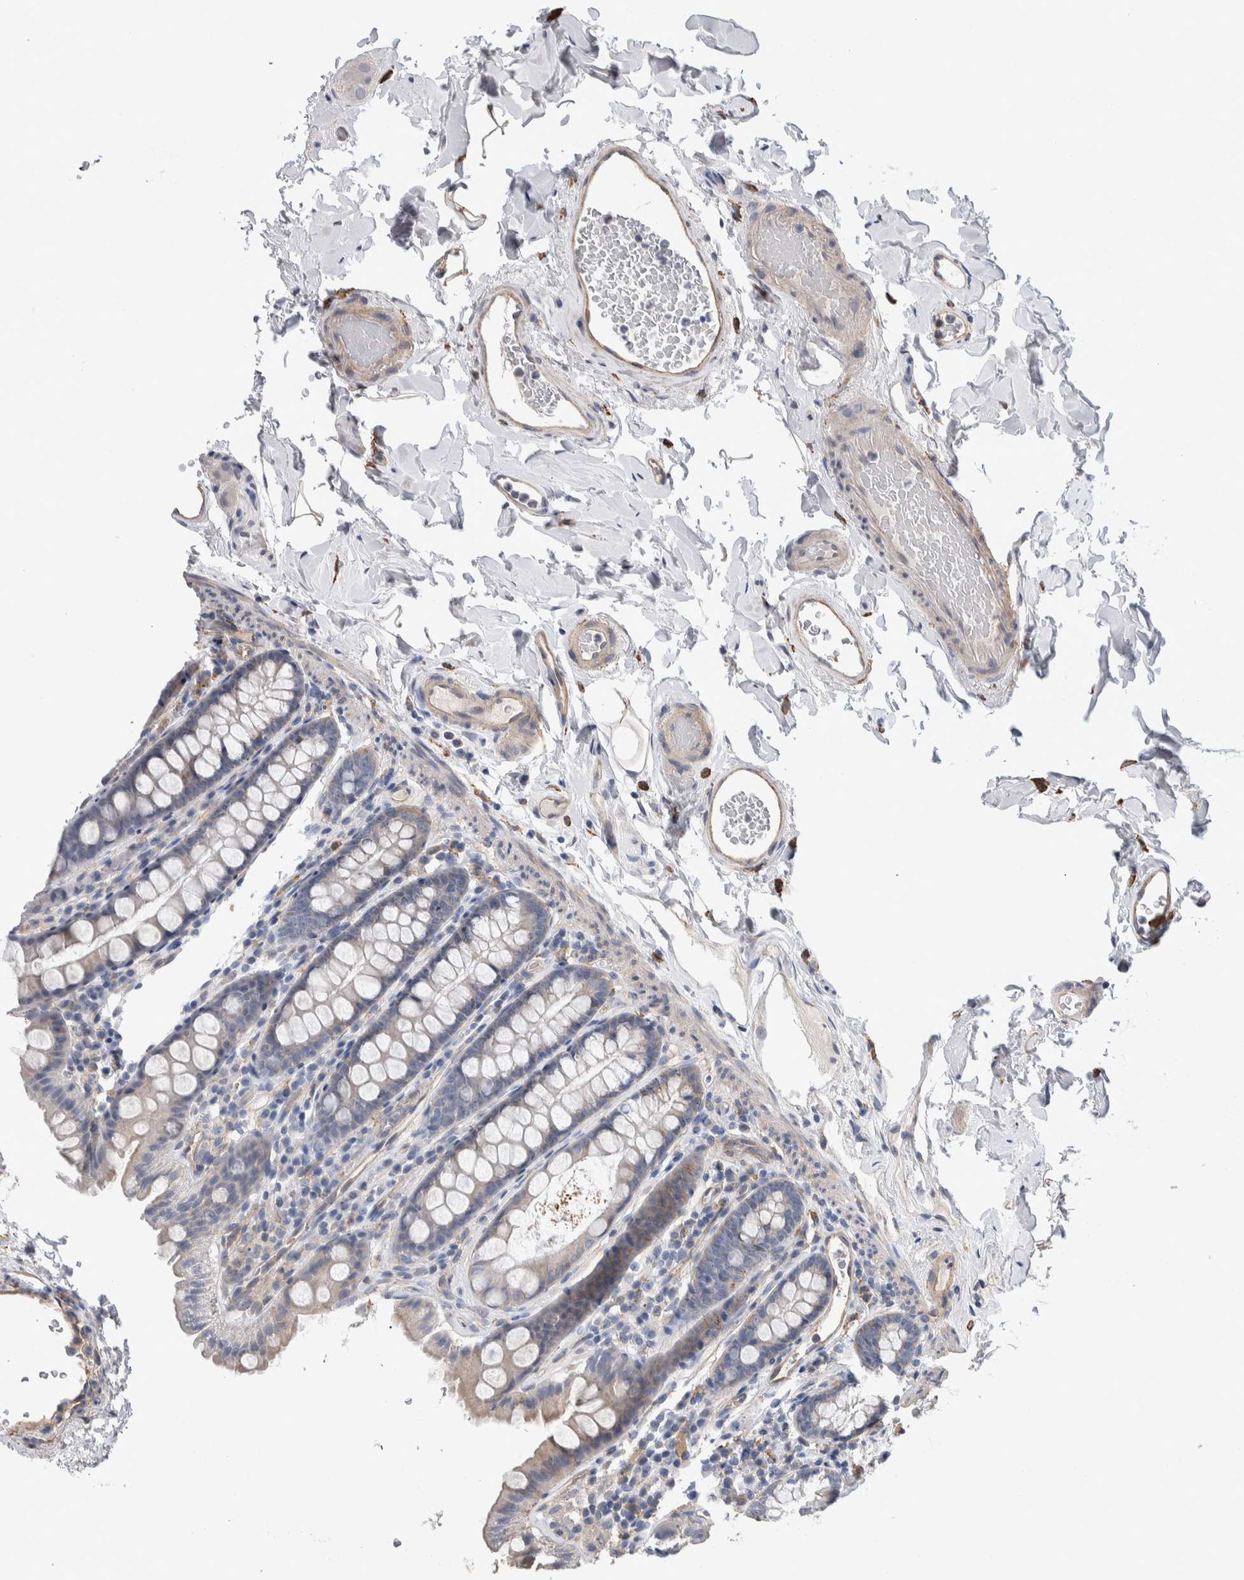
{"staining": {"intensity": "weak", "quantity": ">75%", "location": "cytoplasmic/membranous"}, "tissue": "colon", "cell_type": "Endothelial cells", "image_type": "normal", "snomed": [{"axis": "morphology", "description": "Normal tissue, NOS"}, {"axis": "topography", "description": "Colon"}, {"axis": "topography", "description": "Peripheral nerve tissue"}], "caption": "Endothelial cells reveal weak cytoplasmic/membranous expression in about >75% of cells in benign colon.", "gene": "GCNA", "patient": {"sex": "female", "age": 61}}